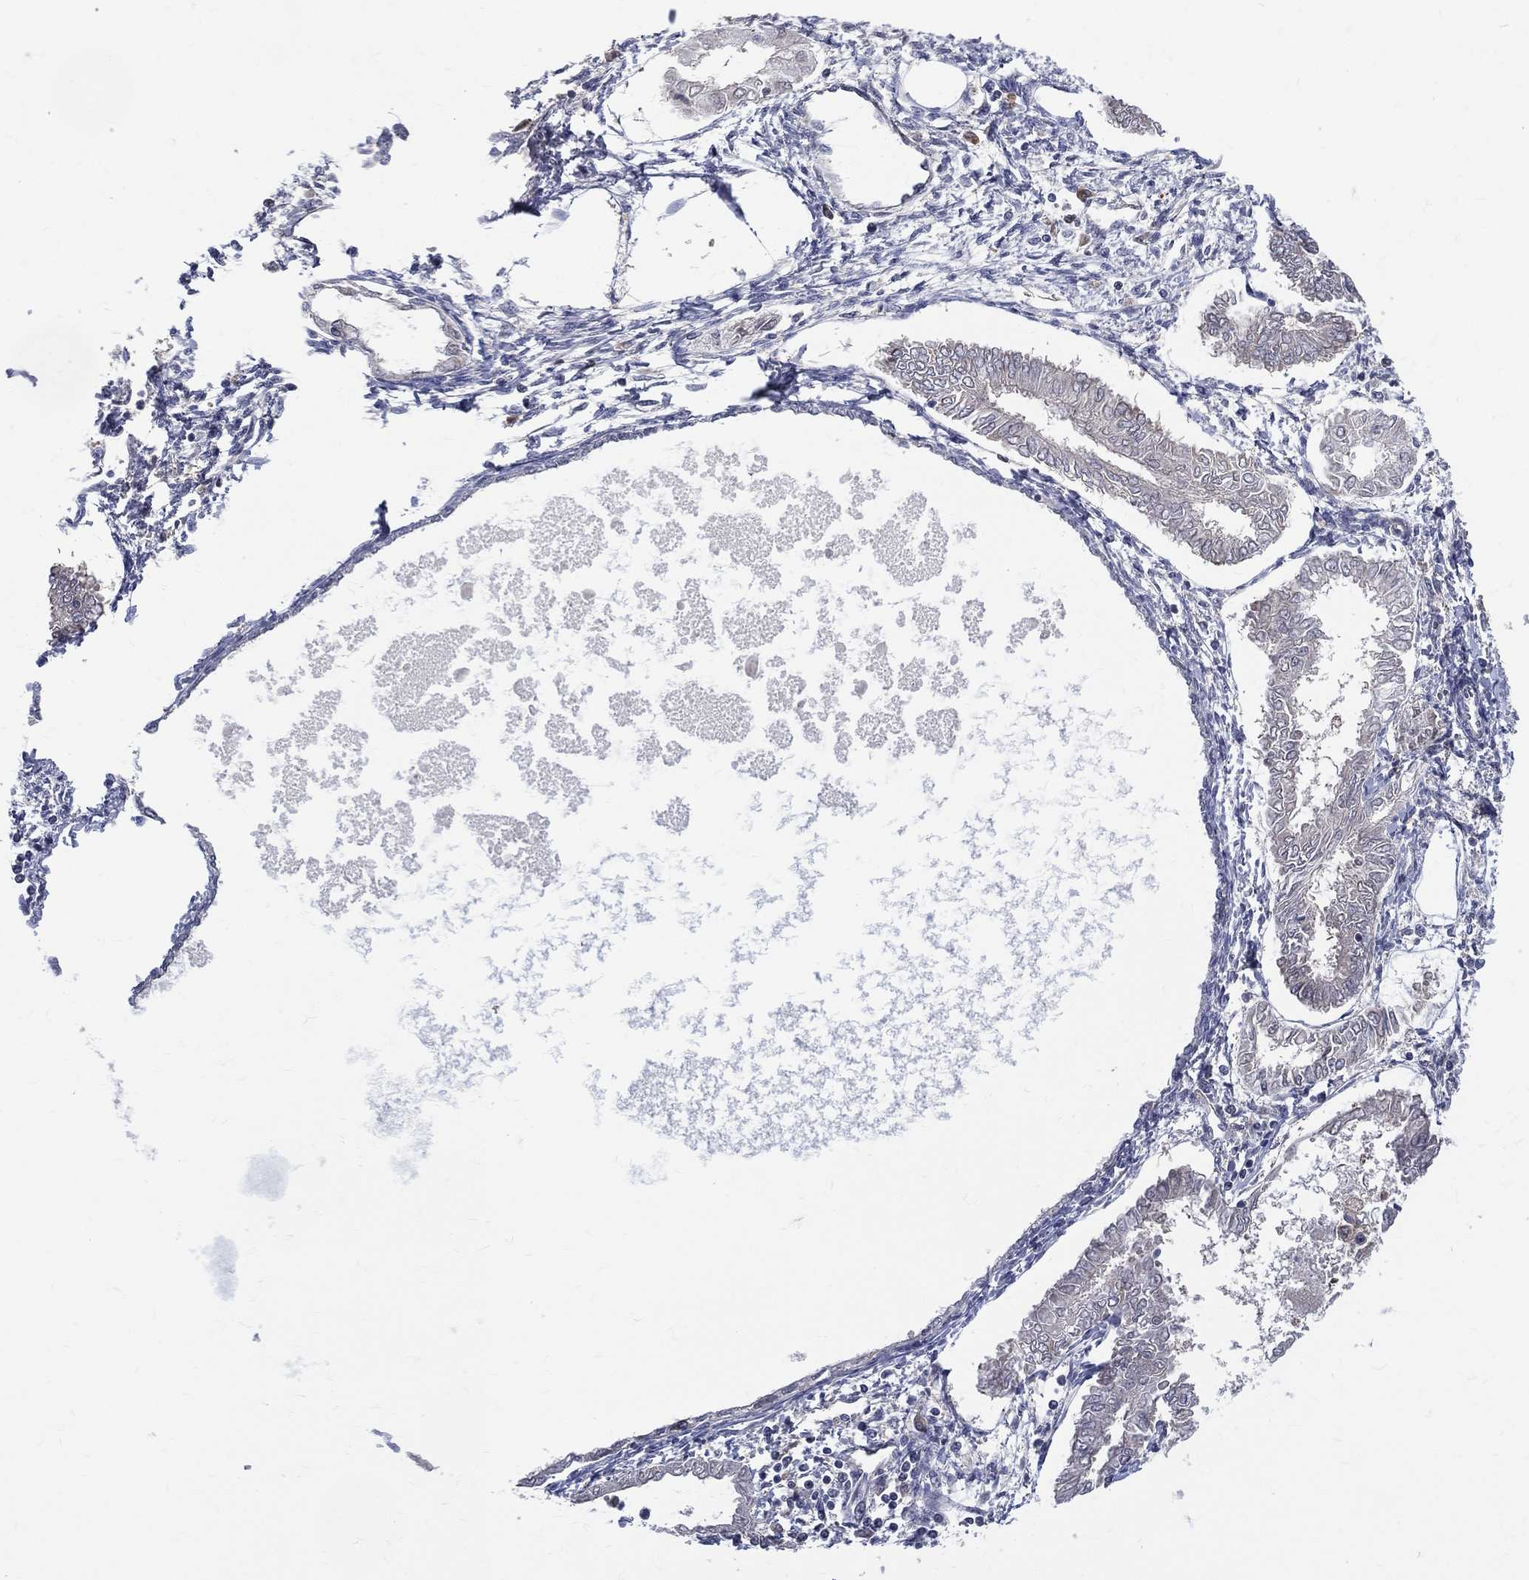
{"staining": {"intensity": "negative", "quantity": "none", "location": "none"}, "tissue": "endometrial cancer", "cell_type": "Tumor cells", "image_type": "cancer", "snomed": [{"axis": "morphology", "description": "Adenocarcinoma, NOS"}, {"axis": "topography", "description": "Endometrium"}], "caption": "IHC of adenocarcinoma (endometrial) exhibits no staining in tumor cells. The staining was performed using DAB (3,3'-diaminobenzidine) to visualize the protein expression in brown, while the nuclei were stained in blue with hematoxylin (Magnification: 20x).", "gene": "DLG4", "patient": {"sex": "female", "age": 68}}